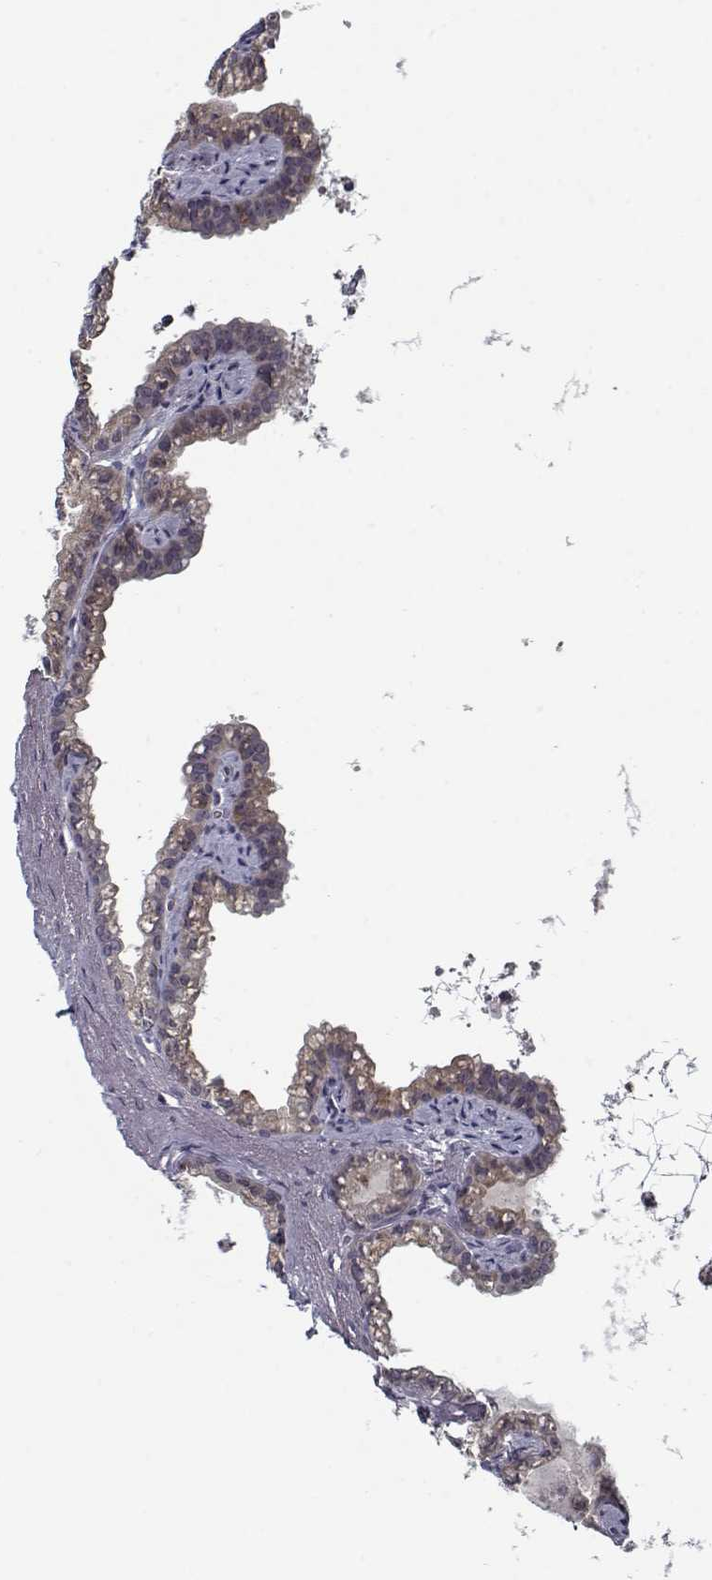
{"staining": {"intensity": "negative", "quantity": "none", "location": "none"}, "tissue": "seminal vesicle", "cell_type": "Glandular cells", "image_type": "normal", "snomed": [{"axis": "morphology", "description": "Normal tissue, NOS"}, {"axis": "morphology", "description": "Urothelial carcinoma, NOS"}, {"axis": "topography", "description": "Urinary bladder"}, {"axis": "topography", "description": "Seminal veicle"}], "caption": "This is an immunohistochemistry histopathology image of normal human seminal vesicle. There is no staining in glandular cells.", "gene": "TESPA1", "patient": {"sex": "male", "age": 76}}